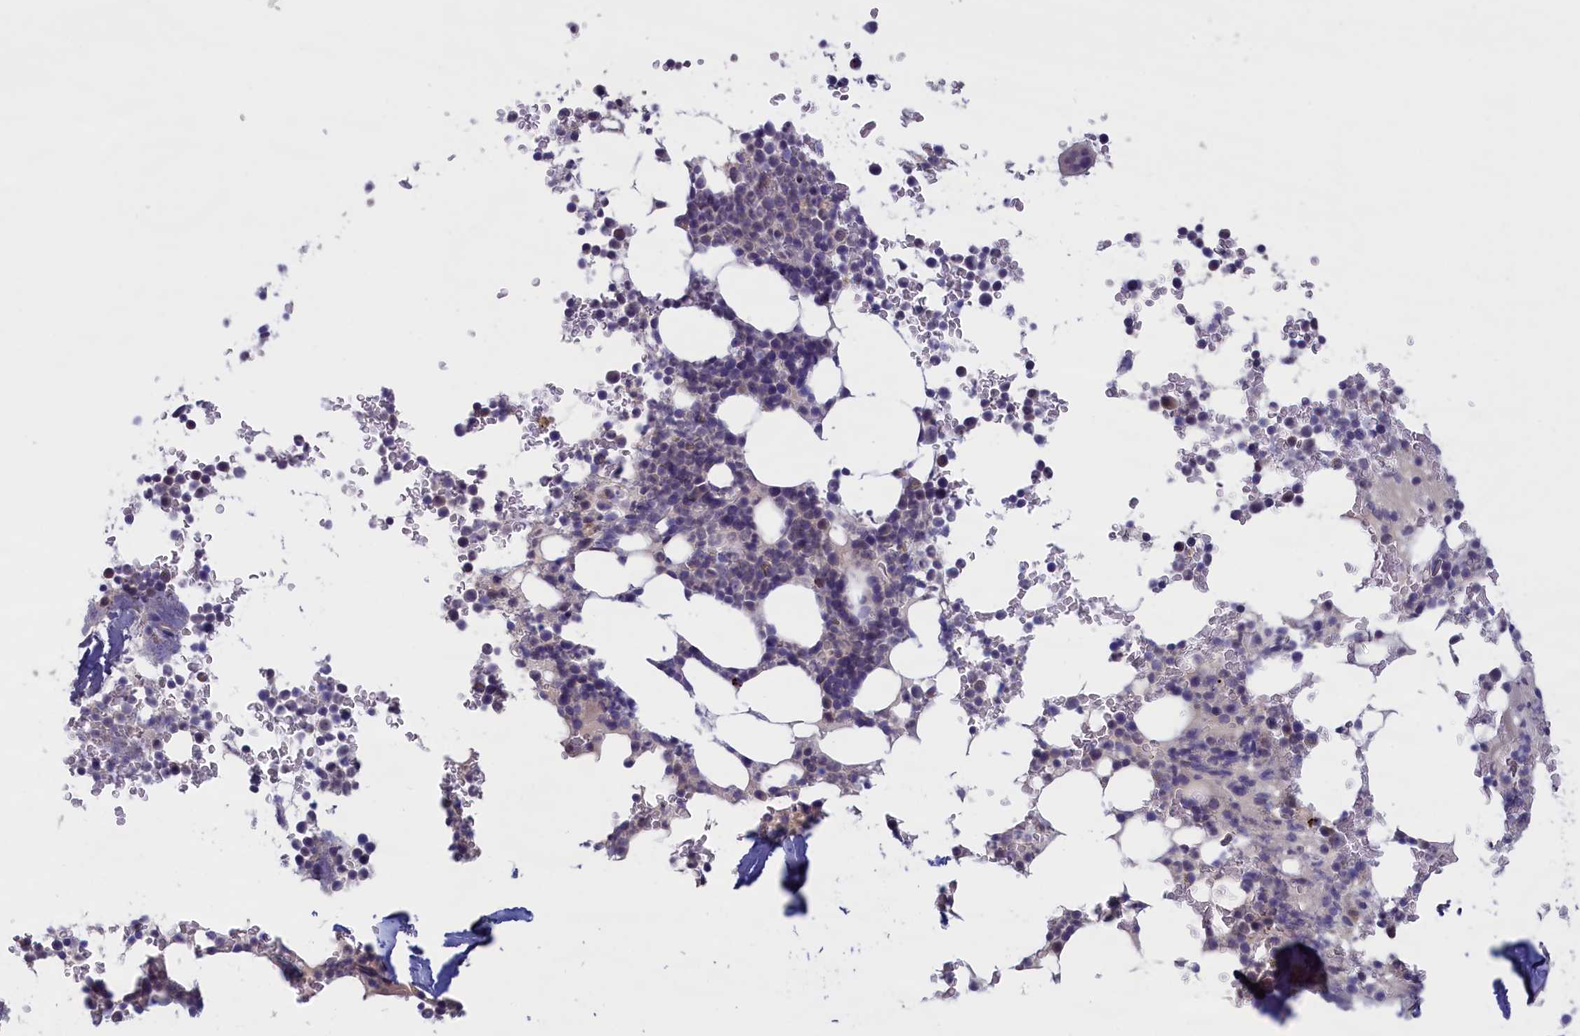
{"staining": {"intensity": "negative", "quantity": "none", "location": "none"}, "tissue": "bone marrow", "cell_type": "Hematopoietic cells", "image_type": "normal", "snomed": [{"axis": "morphology", "description": "Normal tissue, NOS"}, {"axis": "topography", "description": "Bone marrow"}], "caption": "Protein analysis of normal bone marrow displays no significant positivity in hematopoietic cells.", "gene": "IGFALS", "patient": {"sex": "male", "age": 58}}